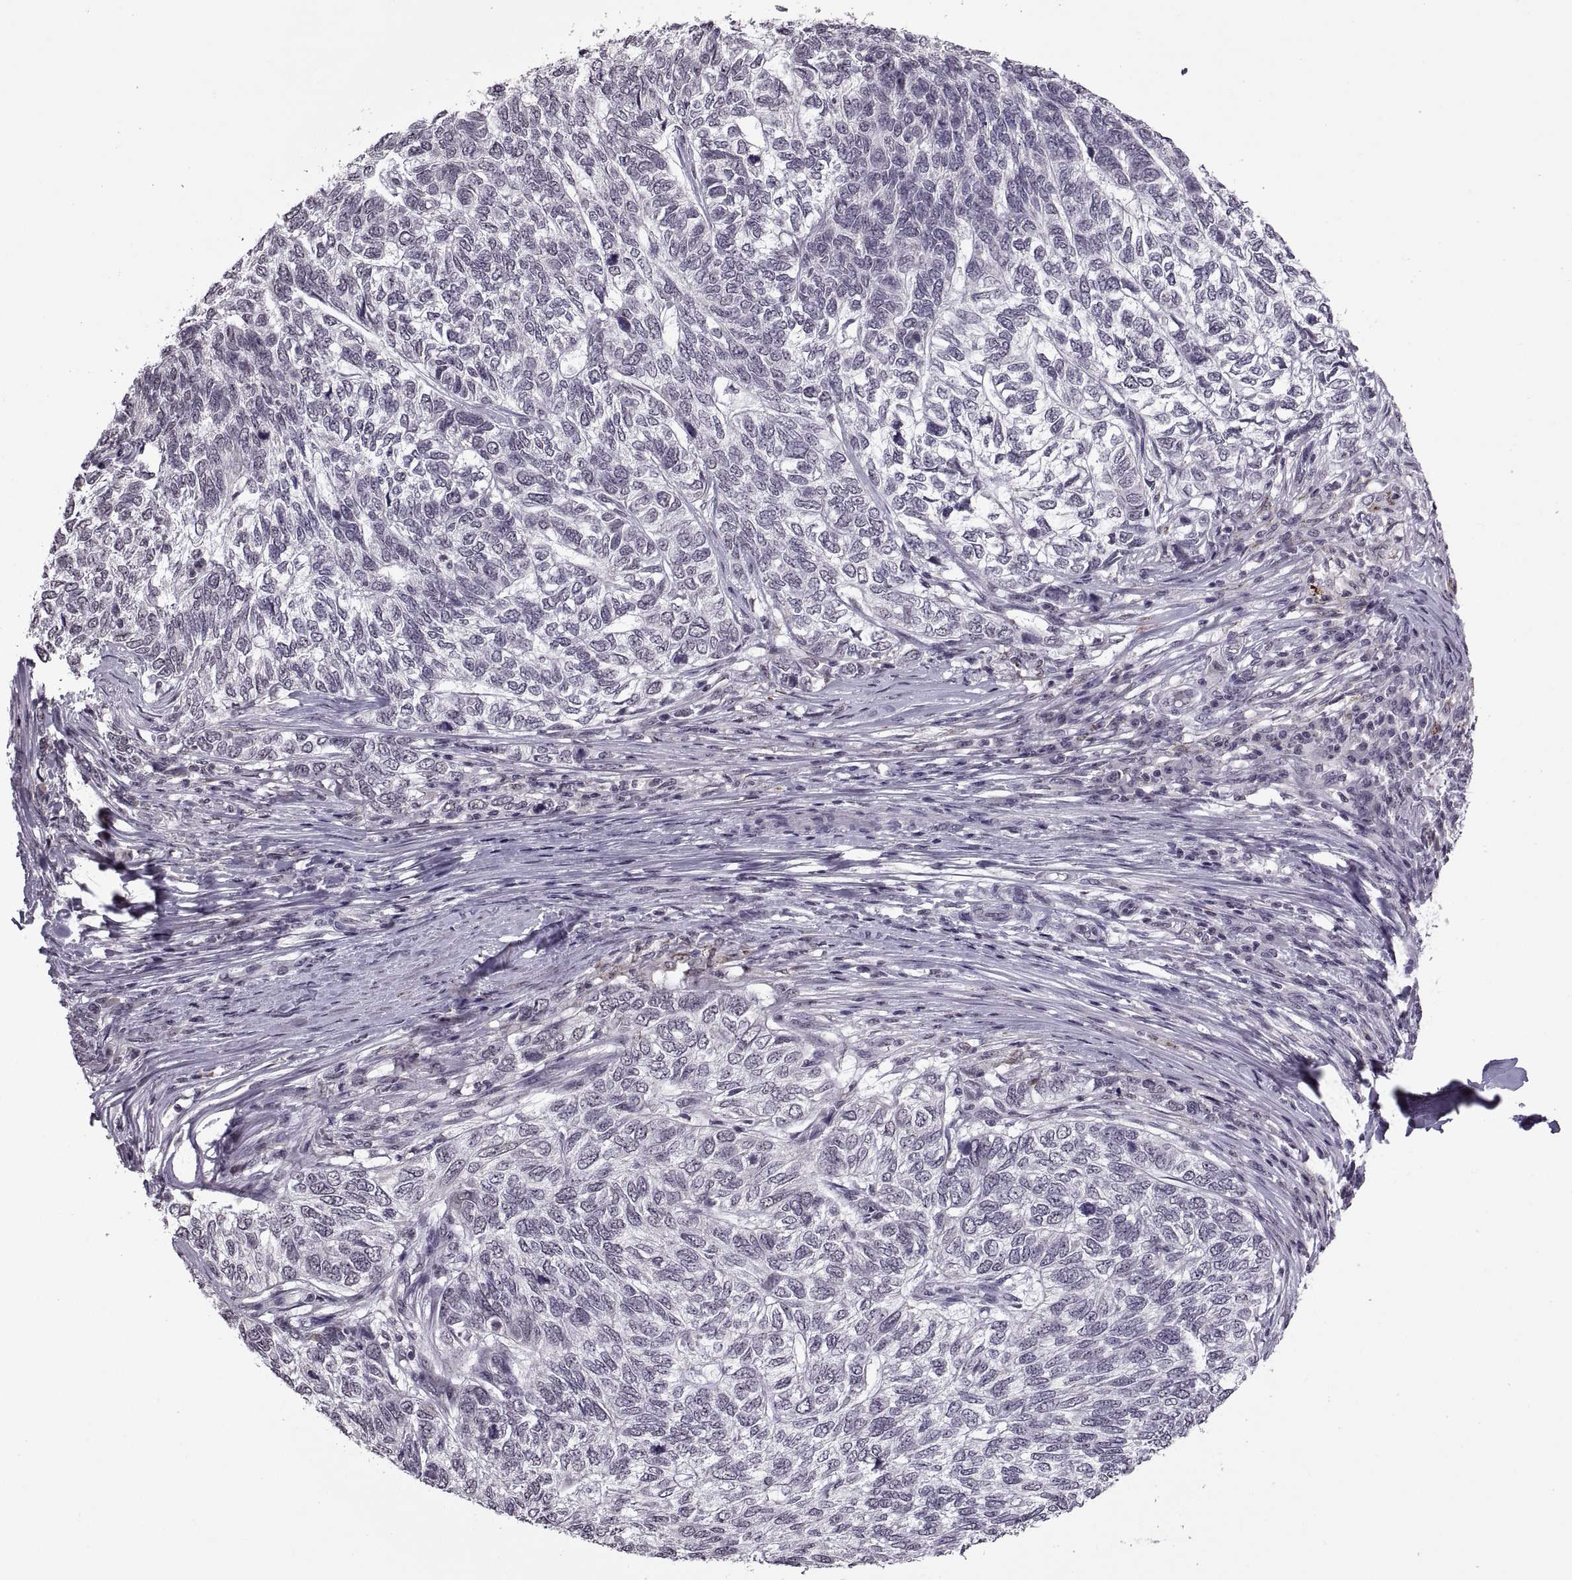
{"staining": {"intensity": "negative", "quantity": "none", "location": "none"}, "tissue": "skin cancer", "cell_type": "Tumor cells", "image_type": "cancer", "snomed": [{"axis": "morphology", "description": "Basal cell carcinoma"}, {"axis": "topography", "description": "Skin"}], "caption": "High magnification brightfield microscopy of skin cancer (basal cell carcinoma) stained with DAB (brown) and counterstained with hematoxylin (blue): tumor cells show no significant staining.", "gene": "OTP", "patient": {"sex": "female", "age": 65}}